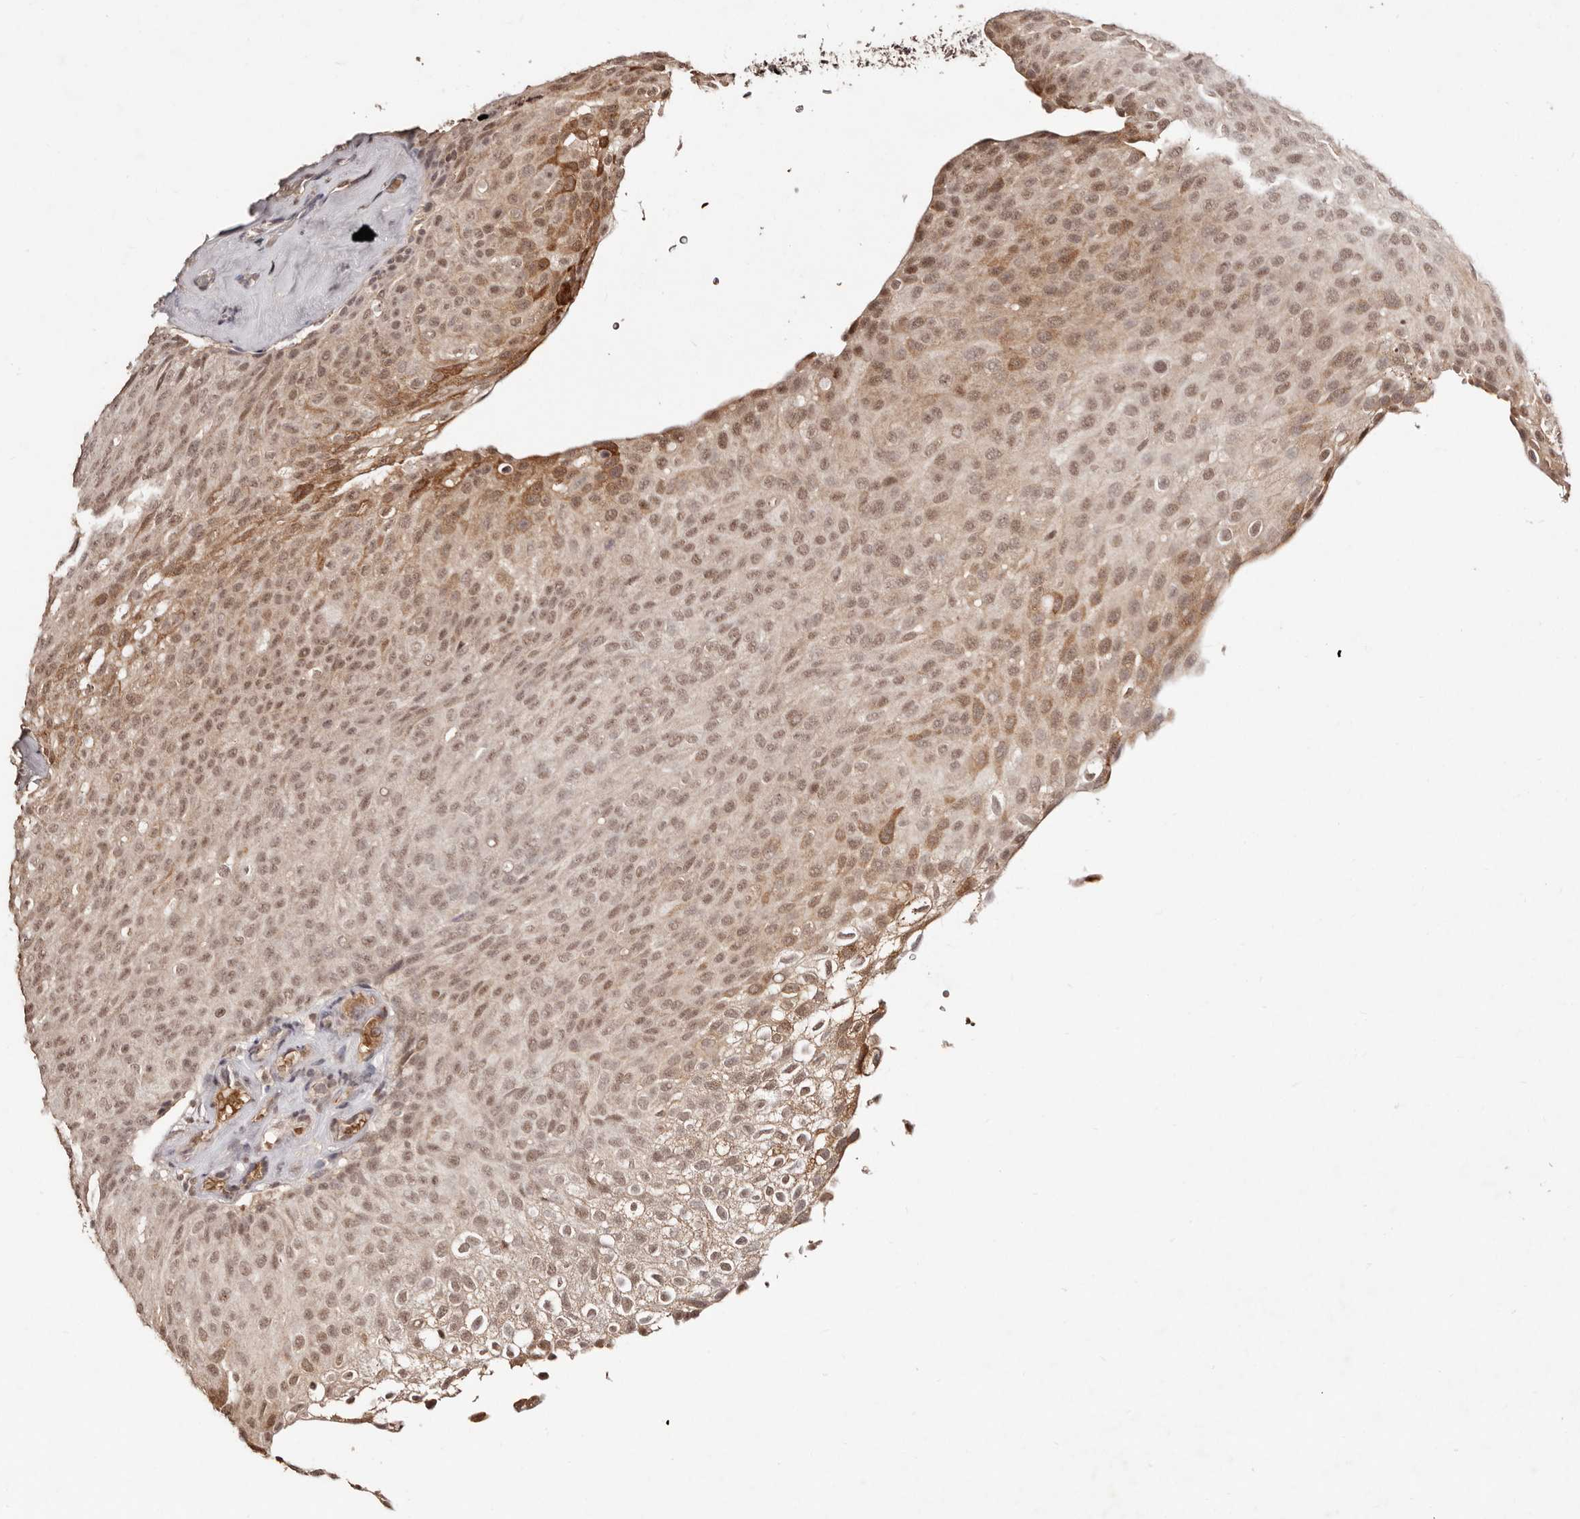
{"staining": {"intensity": "moderate", "quantity": ">75%", "location": "cytoplasmic/membranous,nuclear"}, "tissue": "urothelial cancer", "cell_type": "Tumor cells", "image_type": "cancer", "snomed": [{"axis": "morphology", "description": "Urothelial carcinoma, Low grade"}, {"axis": "topography", "description": "Urinary bladder"}], "caption": "Protein expression analysis of low-grade urothelial carcinoma exhibits moderate cytoplasmic/membranous and nuclear expression in approximately >75% of tumor cells.", "gene": "BICRAL", "patient": {"sex": "male", "age": 78}}